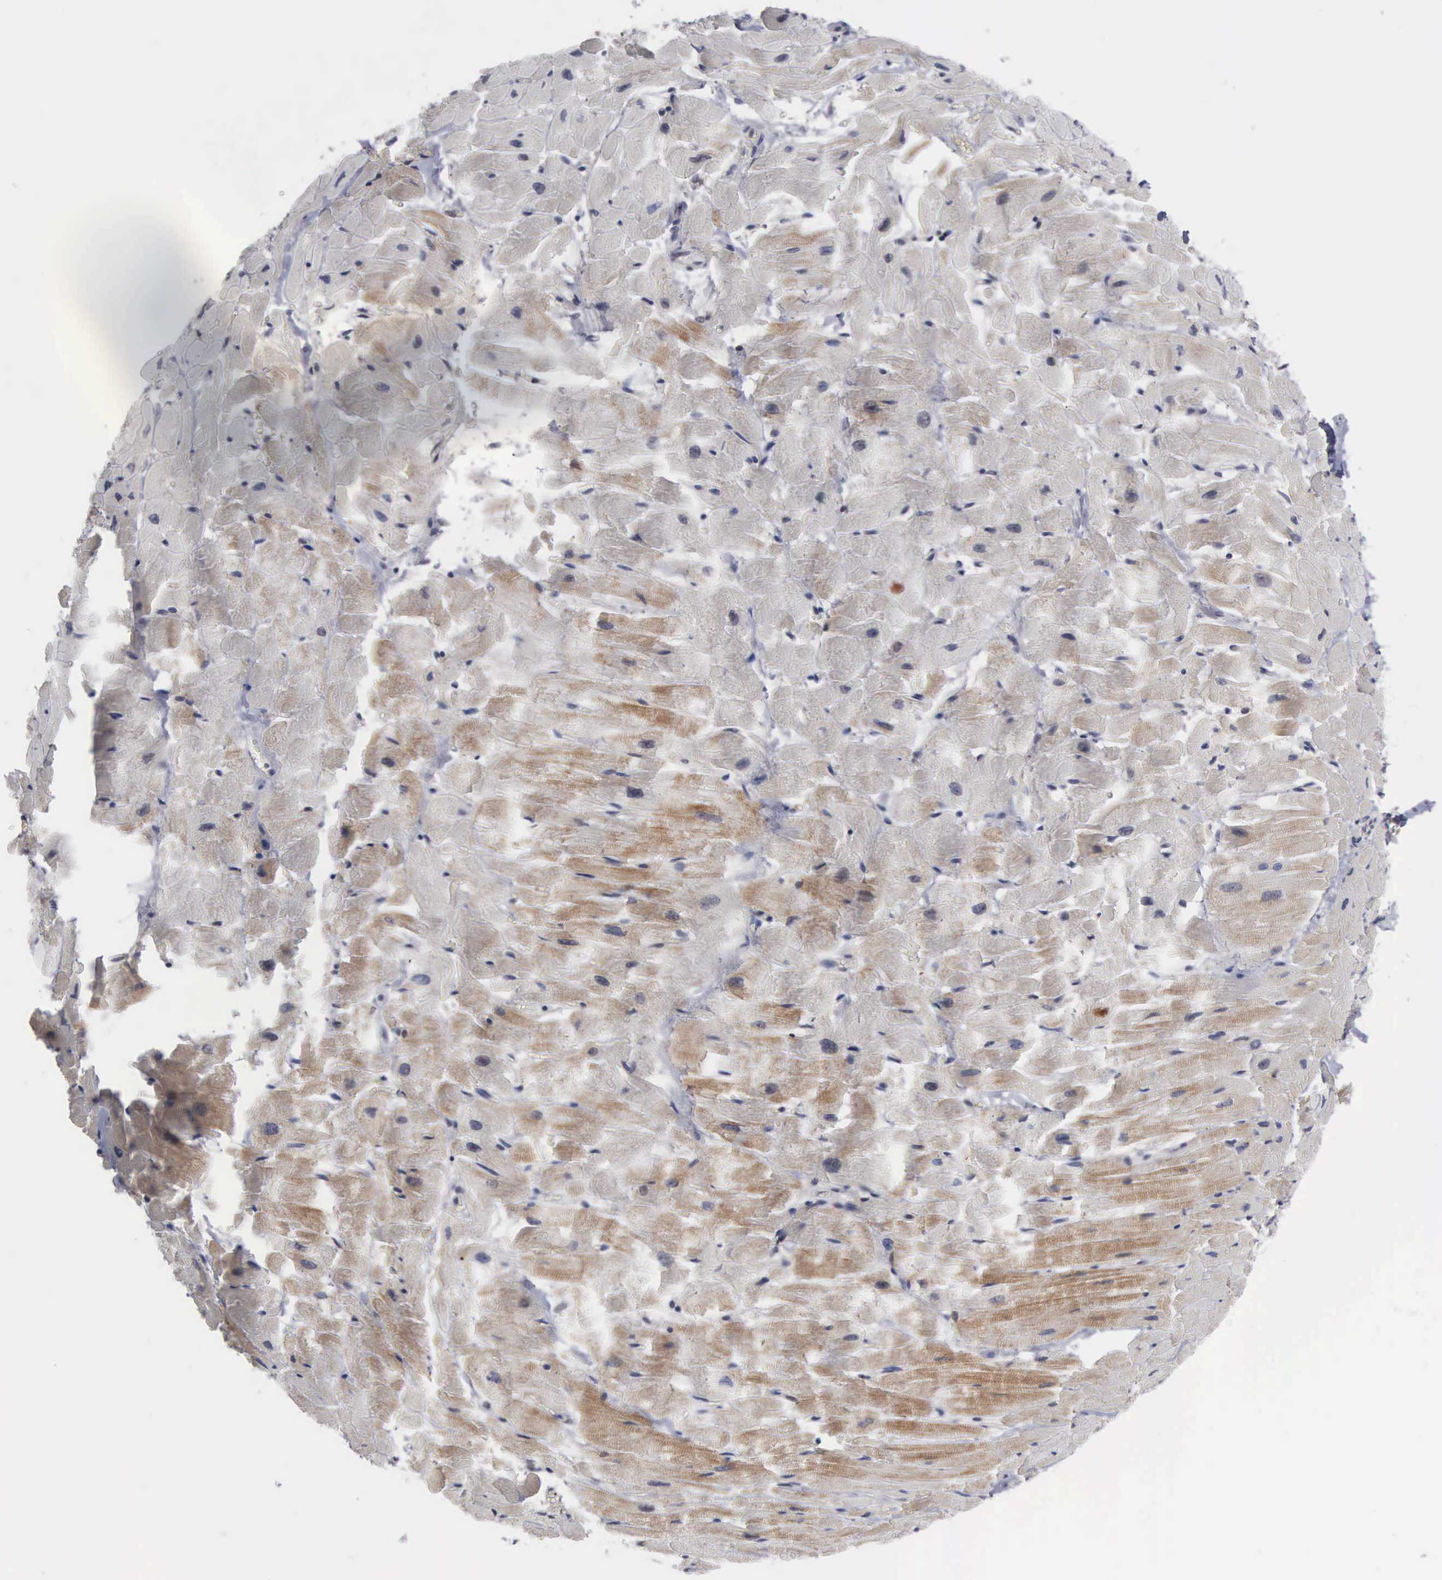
{"staining": {"intensity": "weak", "quantity": "<25%", "location": "cytoplasmic/membranous"}, "tissue": "heart muscle", "cell_type": "Cardiomyocytes", "image_type": "normal", "snomed": [{"axis": "morphology", "description": "Normal tissue, NOS"}, {"axis": "topography", "description": "Heart"}], "caption": "Cardiomyocytes show no significant protein expression in unremarkable heart muscle.", "gene": "TRMT5", "patient": {"sex": "female", "age": 19}}